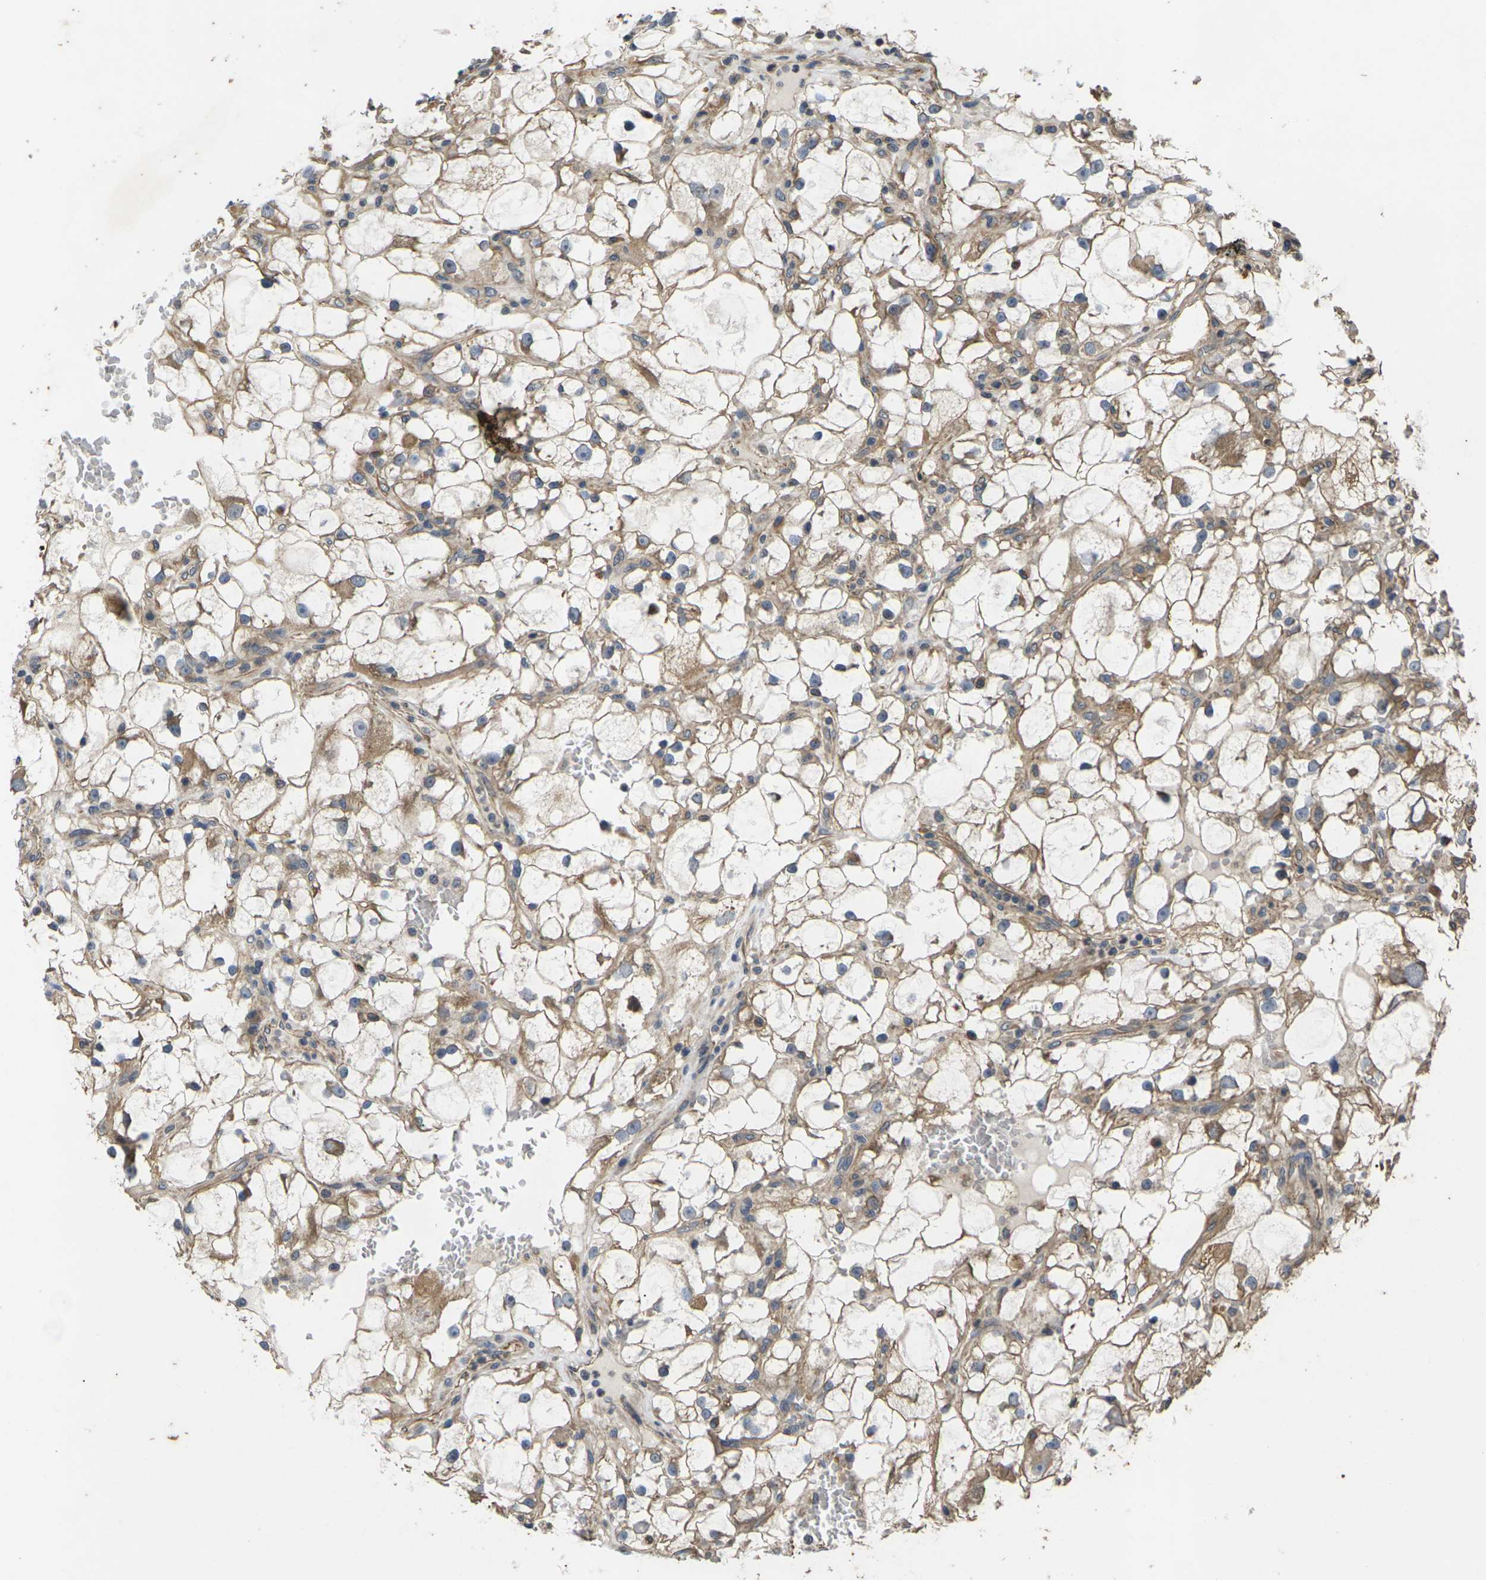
{"staining": {"intensity": "moderate", "quantity": ">75%", "location": "cytoplasmic/membranous"}, "tissue": "renal cancer", "cell_type": "Tumor cells", "image_type": "cancer", "snomed": [{"axis": "morphology", "description": "Adenocarcinoma, NOS"}, {"axis": "topography", "description": "Kidney"}], "caption": "Protein analysis of renal cancer tissue exhibits moderate cytoplasmic/membranous staining in approximately >75% of tumor cells.", "gene": "DKK2", "patient": {"sex": "female", "age": 60}}